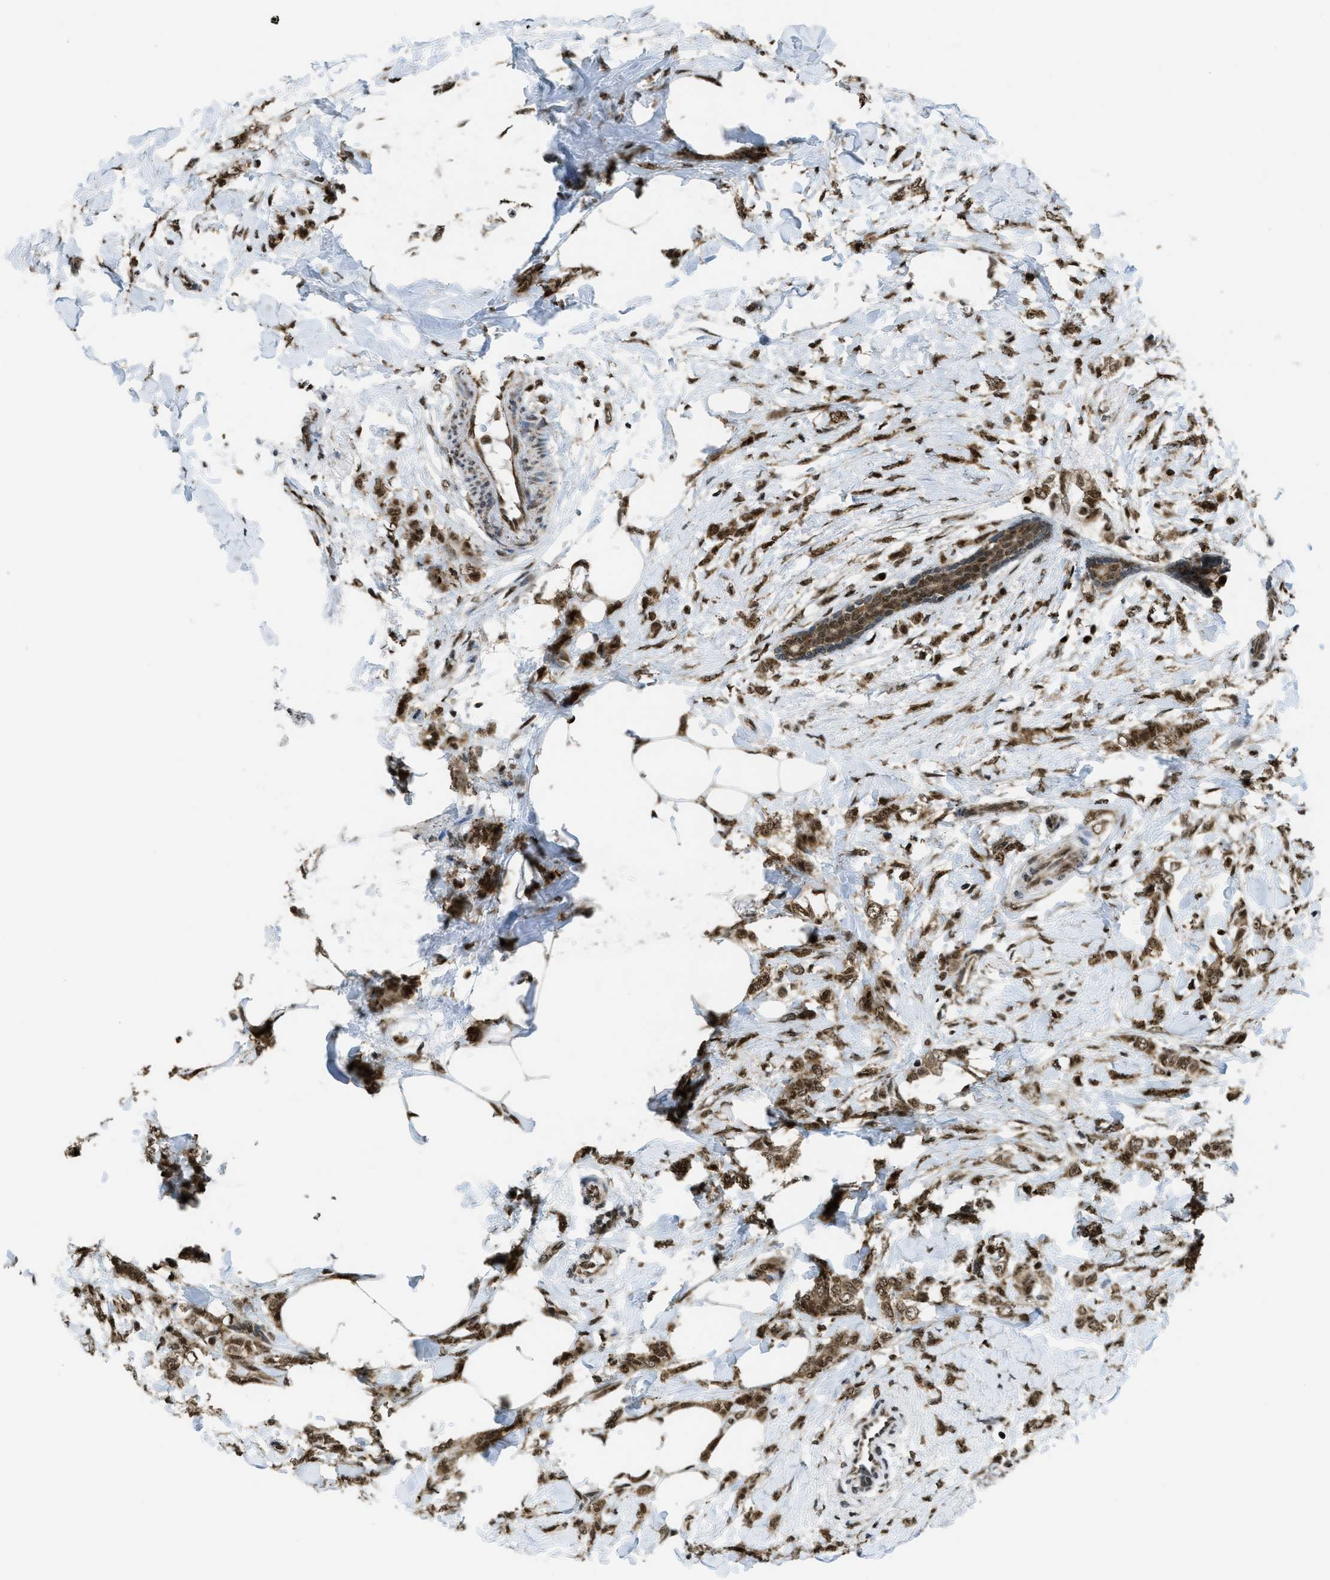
{"staining": {"intensity": "moderate", "quantity": ">75%", "location": "cytoplasmic/membranous,nuclear"}, "tissue": "breast cancer", "cell_type": "Tumor cells", "image_type": "cancer", "snomed": [{"axis": "morphology", "description": "Normal tissue, NOS"}, {"axis": "morphology", "description": "Lobular carcinoma"}, {"axis": "topography", "description": "Breast"}], "caption": "Breast cancer tissue exhibits moderate cytoplasmic/membranous and nuclear staining in about >75% of tumor cells, visualized by immunohistochemistry.", "gene": "TNPO1", "patient": {"sex": "female", "age": 47}}